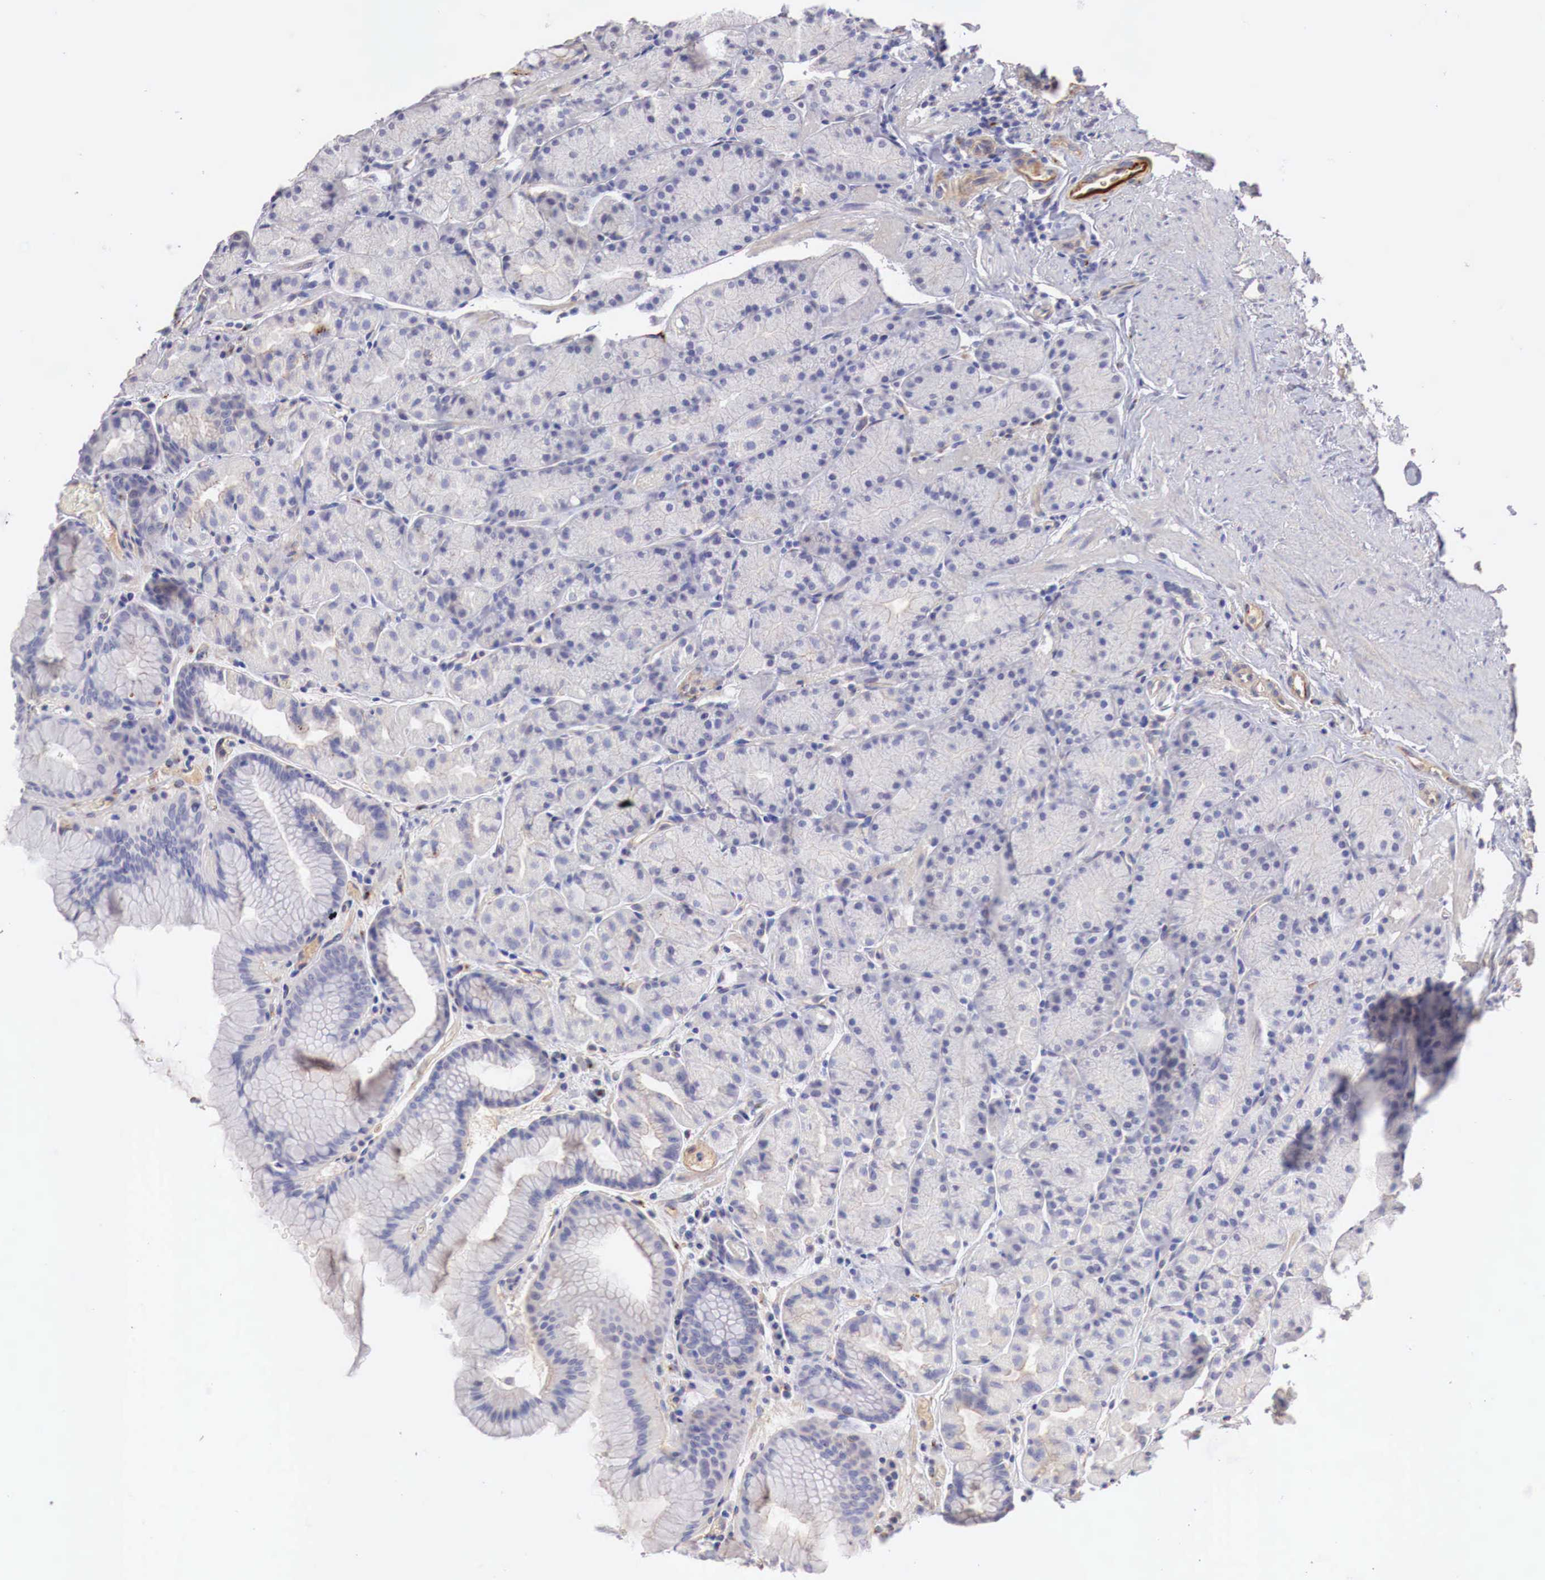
{"staining": {"intensity": "negative", "quantity": "none", "location": "none"}, "tissue": "stomach", "cell_type": "Glandular cells", "image_type": "normal", "snomed": [{"axis": "morphology", "description": "Normal tissue, NOS"}, {"axis": "topography", "description": "Stomach, upper"}], "caption": "High magnification brightfield microscopy of unremarkable stomach stained with DAB (brown) and counterstained with hematoxylin (blue): glandular cells show no significant staining.", "gene": "KLHDC7B", "patient": {"sex": "male", "age": 72}}